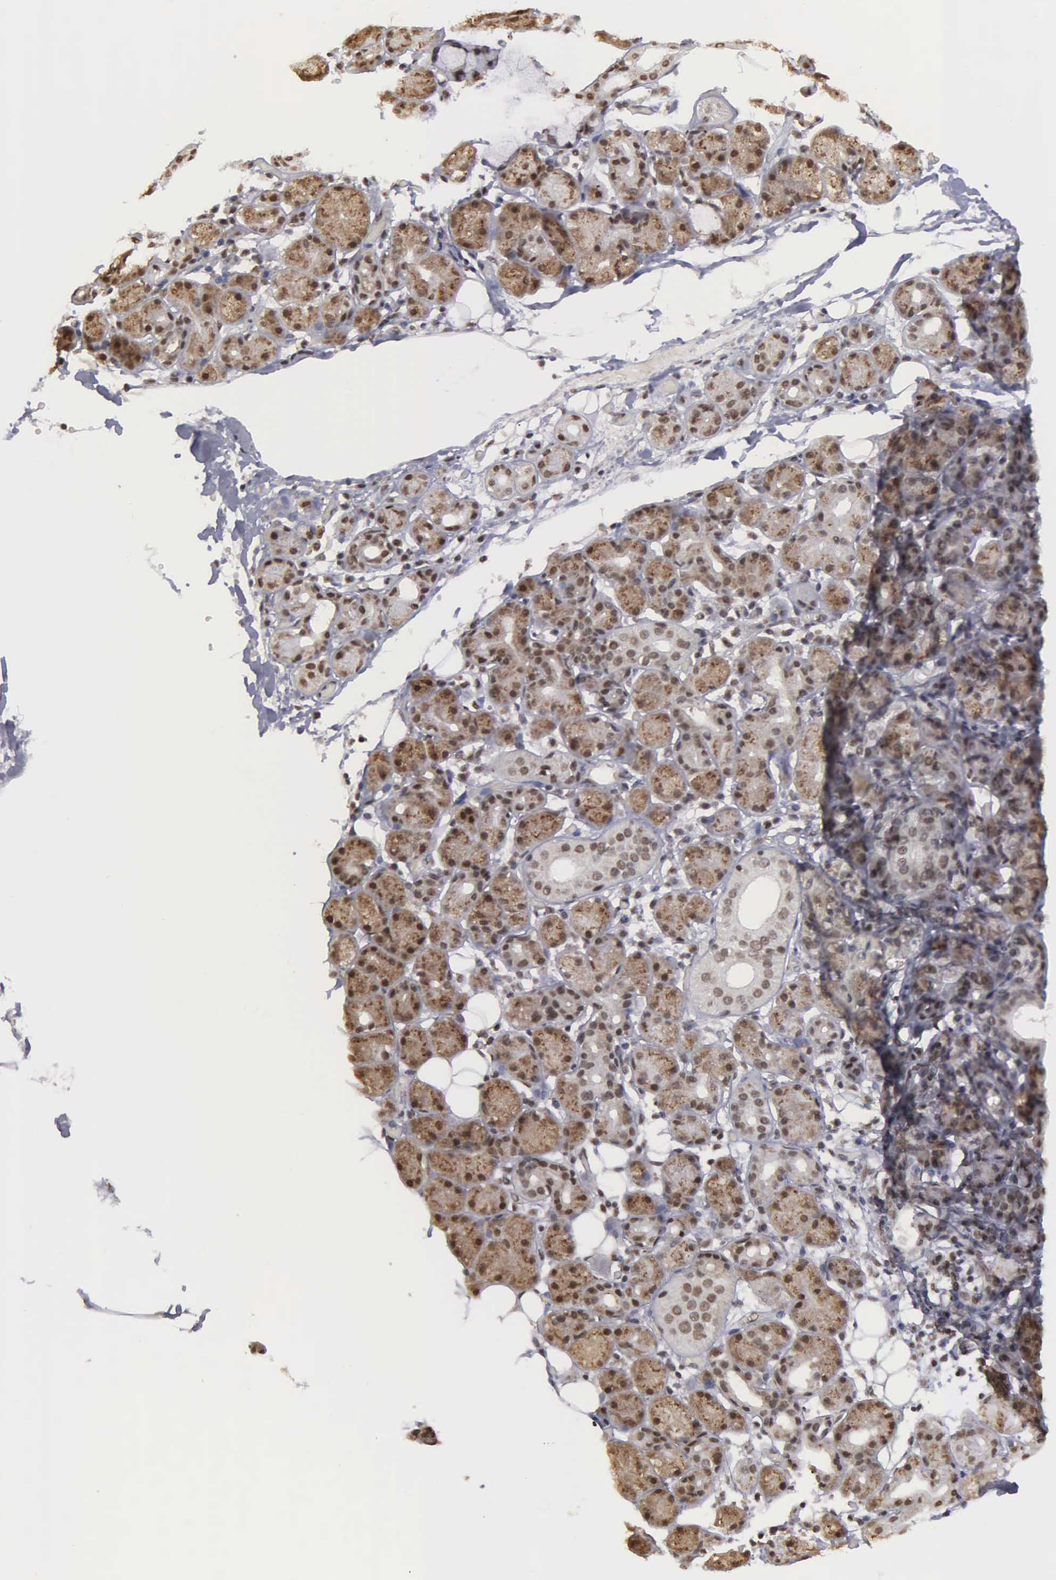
{"staining": {"intensity": "strong", "quantity": ">75%", "location": "cytoplasmic/membranous,nuclear"}, "tissue": "salivary gland", "cell_type": "Glandular cells", "image_type": "normal", "snomed": [{"axis": "morphology", "description": "Normal tissue, NOS"}, {"axis": "topography", "description": "Salivary gland"}, {"axis": "topography", "description": "Peripheral nerve tissue"}], "caption": "Immunohistochemistry (IHC) image of normal salivary gland: human salivary gland stained using IHC shows high levels of strong protein expression localized specifically in the cytoplasmic/membranous,nuclear of glandular cells, appearing as a cytoplasmic/membranous,nuclear brown color.", "gene": "GTF2A1", "patient": {"sex": "male", "age": 62}}